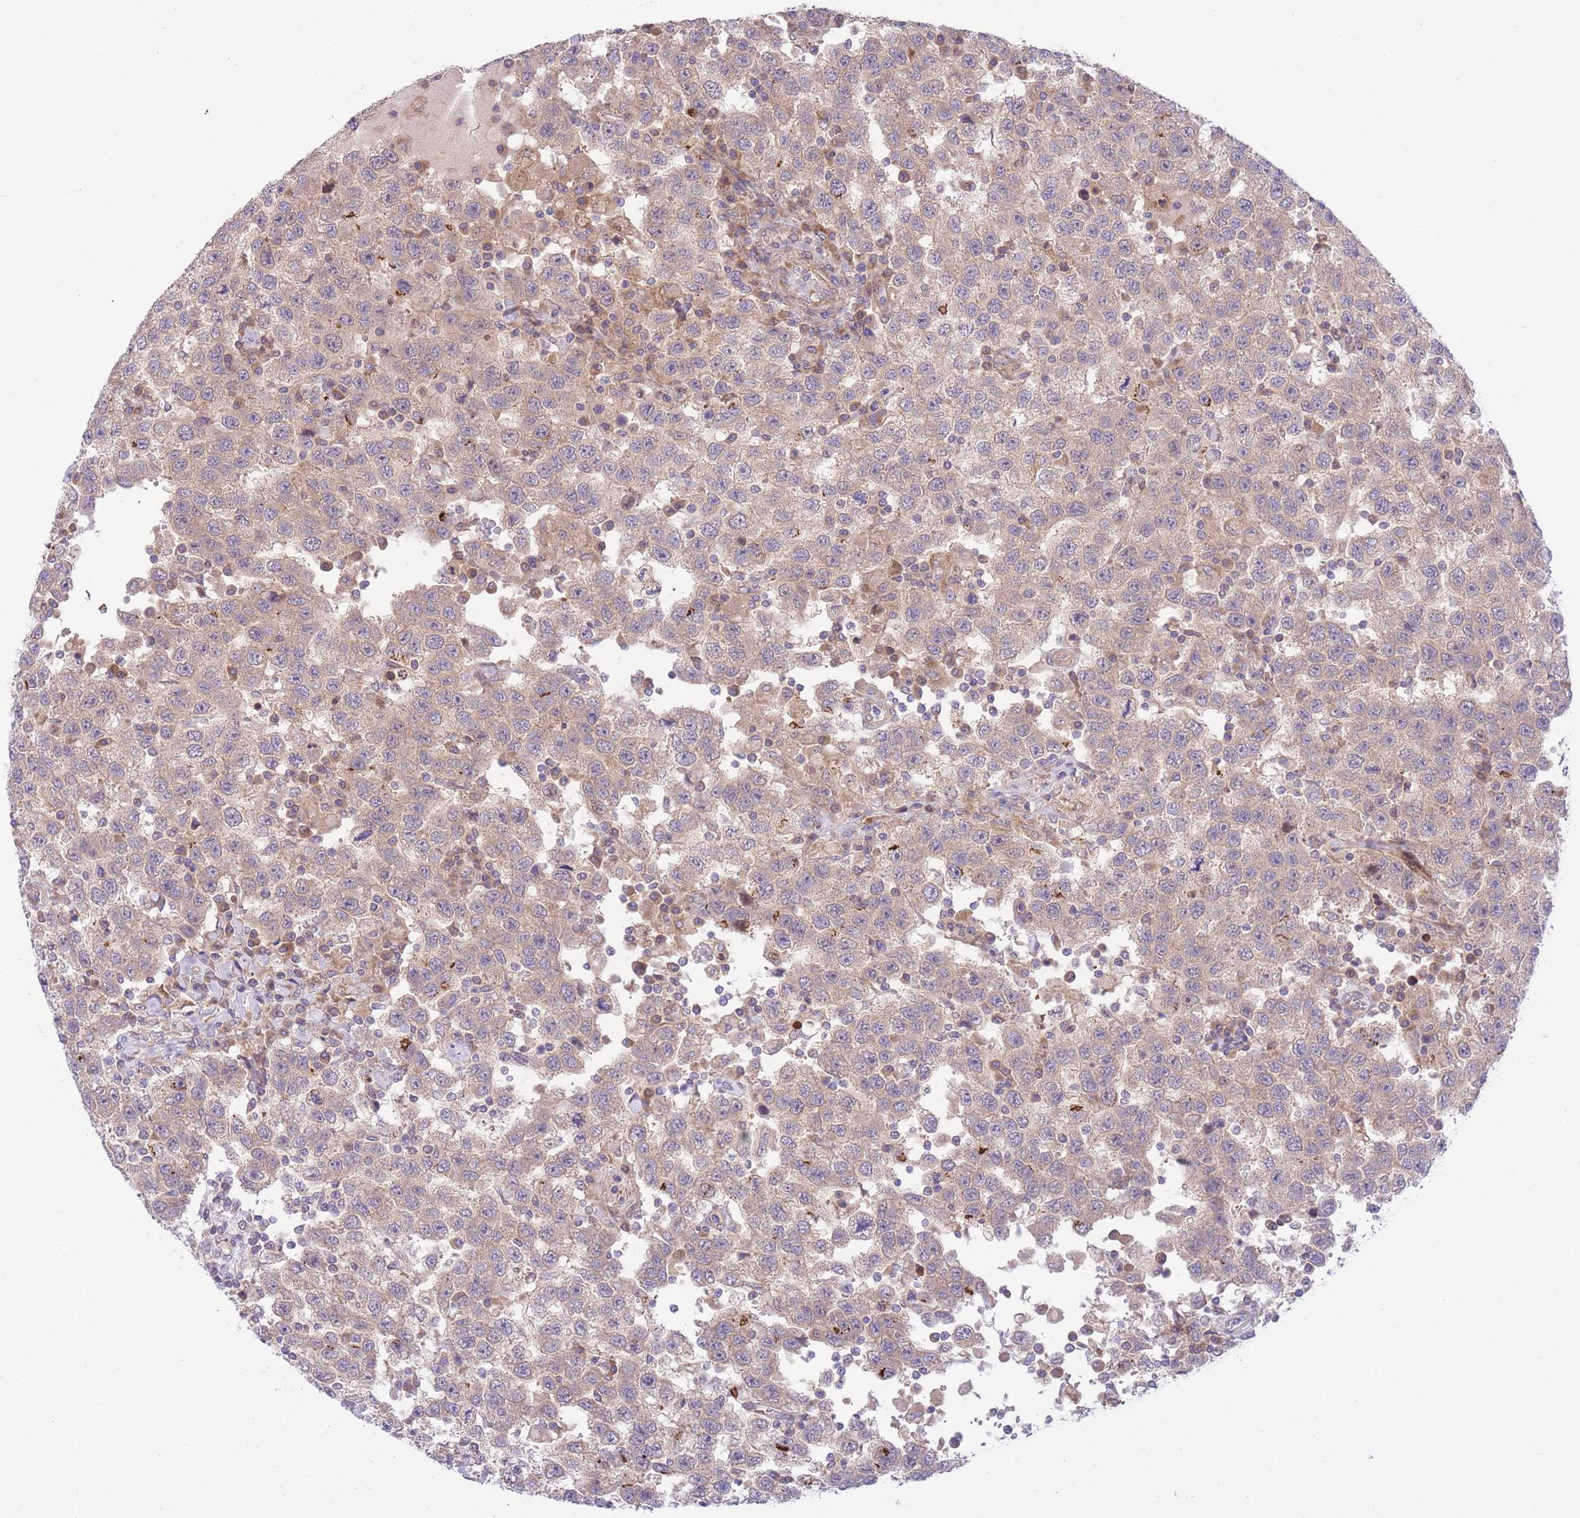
{"staining": {"intensity": "weak", "quantity": "25%-75%", "location": "cytoplasmic/membranous"}, "tissue": "testis cancer", "cell_type": "Tumor cells", "image_type": "cancer", "snomed": [{"axis": "morphology", "description": "Seminoma, NOS"}, {"axis": "topography", "description": "Testis"}], "caption": "This is an image of immunohistochemistry staining of seminoma (testis), which shows weak expression in the cytoplasmic/membranous of tumor cells.", "gene": "CHAC1", "patient": {"sex": "male", "age": 41}}